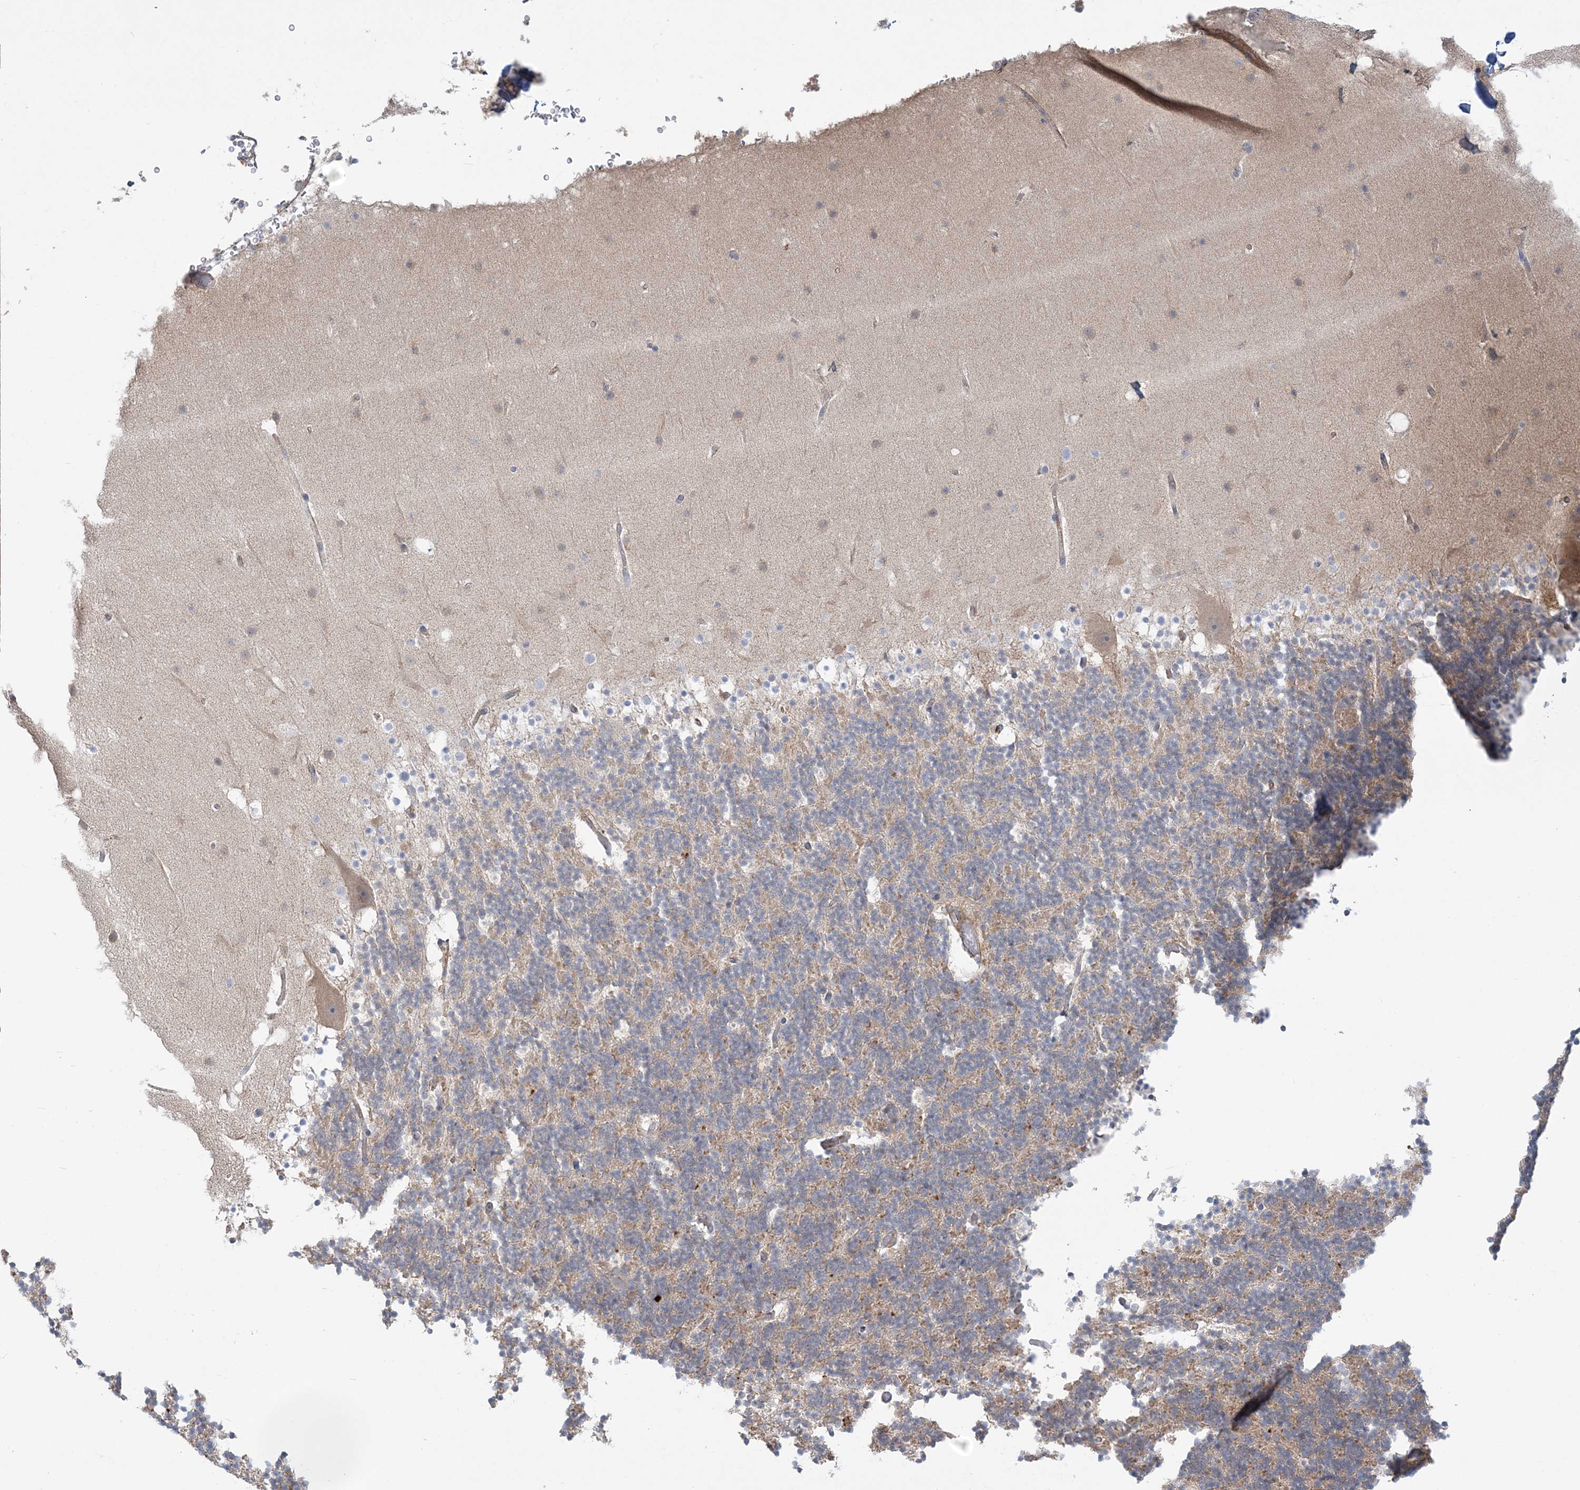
{"staining": {"intensity": "weak", "quantity": "<25%", "location": "cytoplasmic/membranous"}, "tissue": "cerebellum", "cell_type": "Cells in granular layer", "image_type": "normal", "snomed": [{"axis": "morphology", "description": "Normal tissue, NOS"}, {"axis": "topography", "description": "Cerebellum"}], "caption": "Immunohistochemistry (IHC) photomicrograph of benign human cerebellum stained for a protein (brown), which displays no staining in cells in granular layer. (DAB immunohistochemistry (IHC) with hematoxylin counter stain).", "gene": "INPP1", "patient": {"sex": "male", "age": 57}}